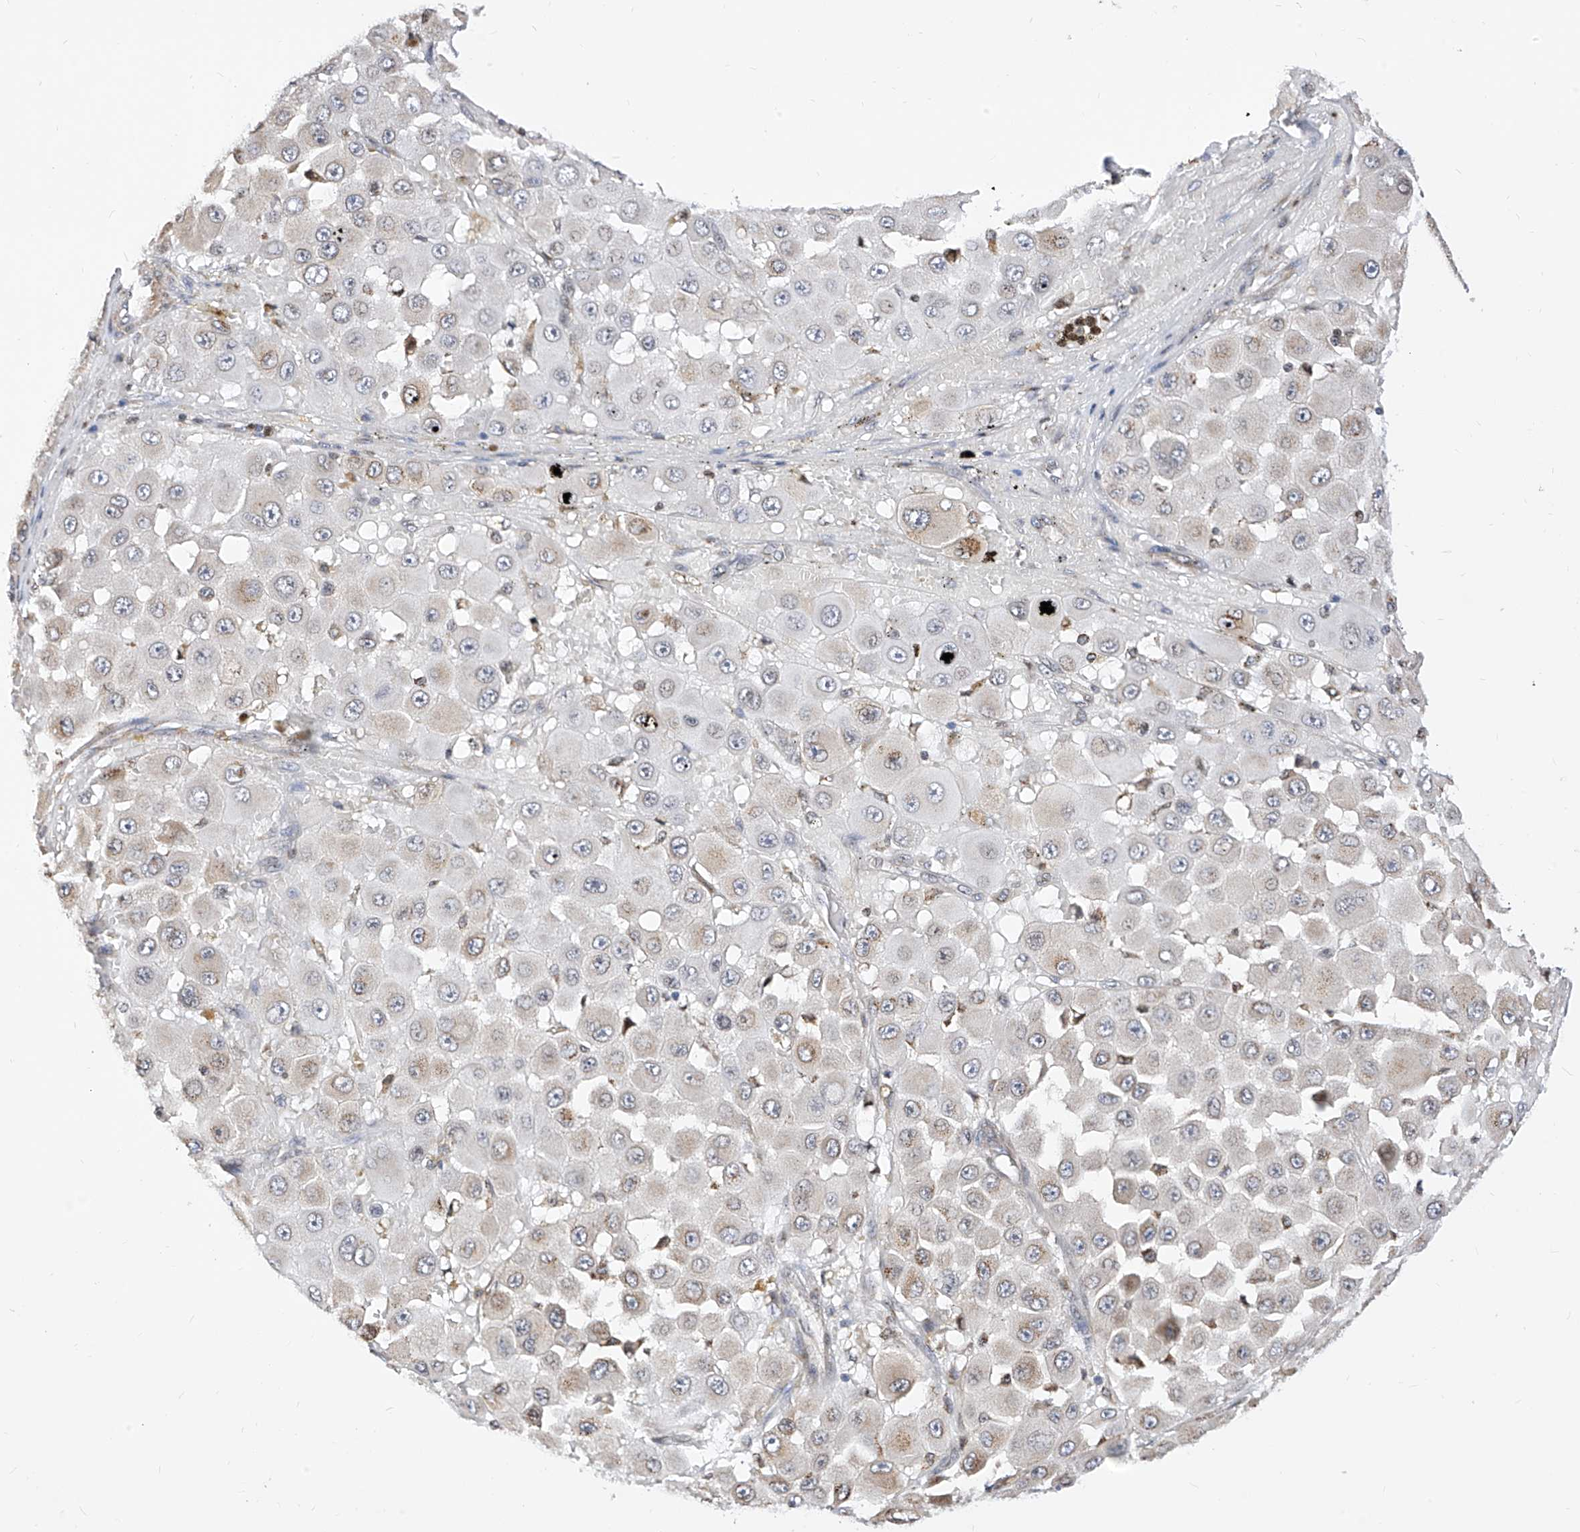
{"staining": {"intensity": "weak", "quantity": "<25%", "location": "cytoplasmic/membranous"}, "tissue": "melanoma", "cell_type": "Tumor cells", "image_type": "cancer", "snomed": [{"axis": "morphology", "description": "Malignant melanoma, NOS"}, {"axis": "topography", "description": "Skin"}], "caption": "Histopathology image shows no significant protein expression in tumor cells of melanoma.", "gene": "TTLL8", "patient": {"sex": "female", "age": 81}}